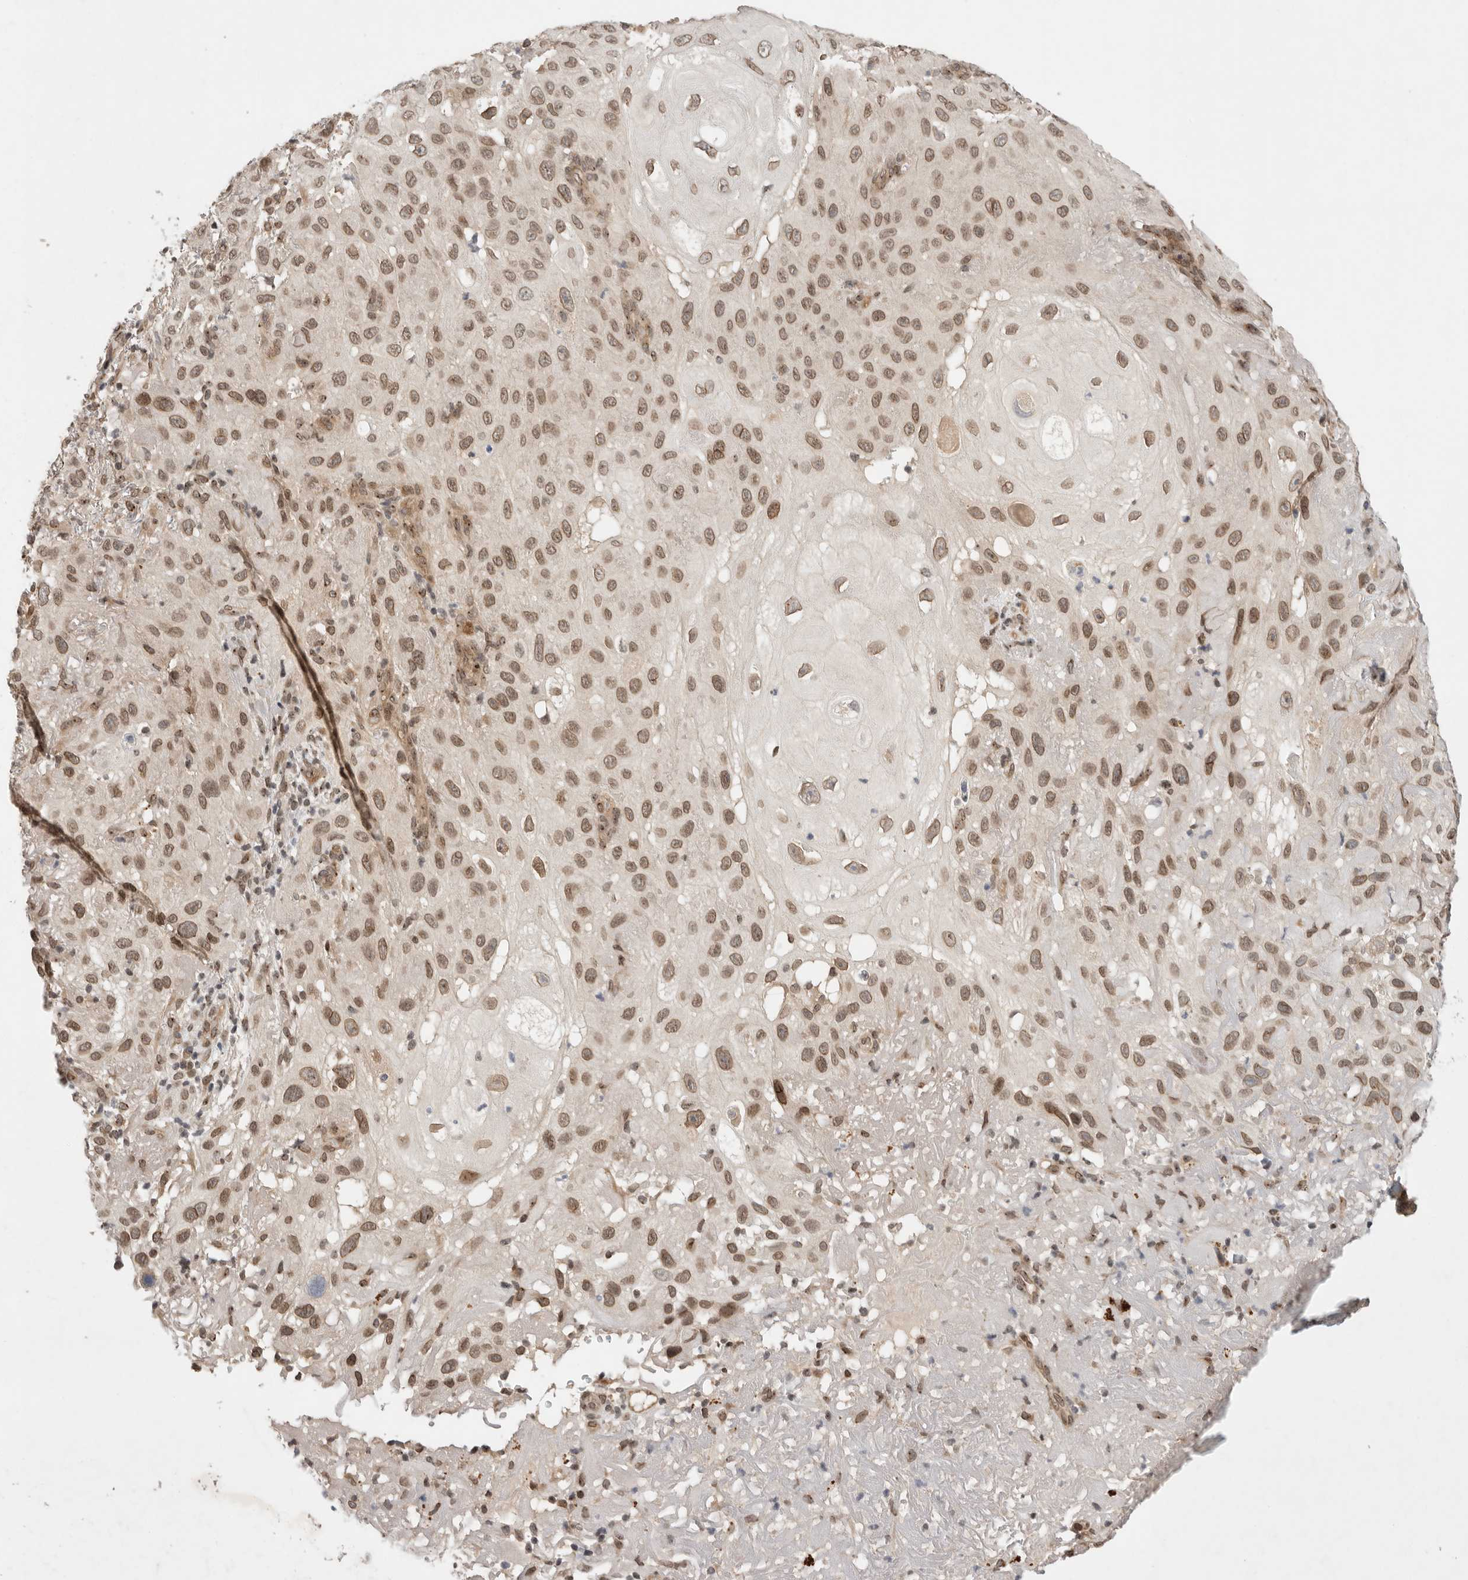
{"staining": {"intensity": "moderate", "quantity": ">75%", "location": "cytoplasmic/membranous,nuclear"}, "tissue": "skin cancer", "cell_type": "Tumor cells", "image_type": "cancer", "snomed": [{"axis": "morphology", "description": "Normal tissue, NOS"}, {"axis": "morphology", "description": "Squamous cell carcinoma, NOS"}, {"axis": "topography", "description": "Skin"}], "caption": "Human skin cancer stained for a protein (brown) displays moderate cytoplasmic/membranous and nuclear positive staining in approximately >75% of tumor cells.", "gene": "LEMD3", "patient": {"sex": "female", "age": 96}}